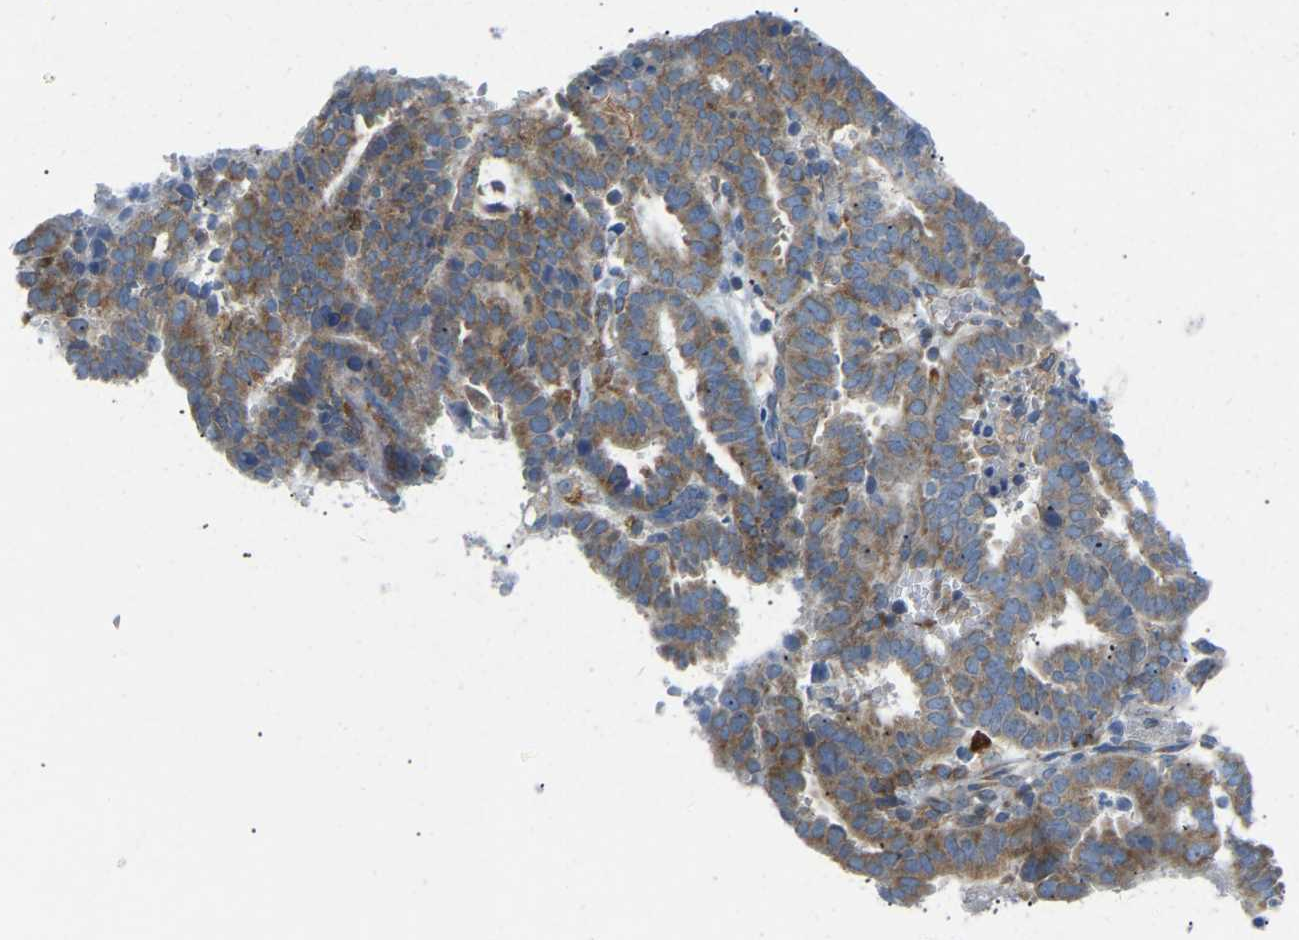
{"staining": {"intensity": "moderate", "quantity": ">75%", "location": "cytoplasmic/membranous"}, "tissue": "endometrial cancer", "cell_type": "Tumor cells", "image_type": "cancer", "snomed": [{"axis": "morphology", "description": "Adenocarcinoma, NOS"}, {"axis": "topography", "description": "Uterus"}], "caption": "Protein staining of adenocarcinoma (endometrial) tissue demonstrates moderate cytoplasmic/membranous staining in about >75% of tumor cells. (Stains: DAB (3,3'-diaminobenzidine) in brown, nuclei in blue, Microscopy: brightfield microscopy at high magnification).", "gene": "SND1", "patient": {"sex": "female", "age": 83}}